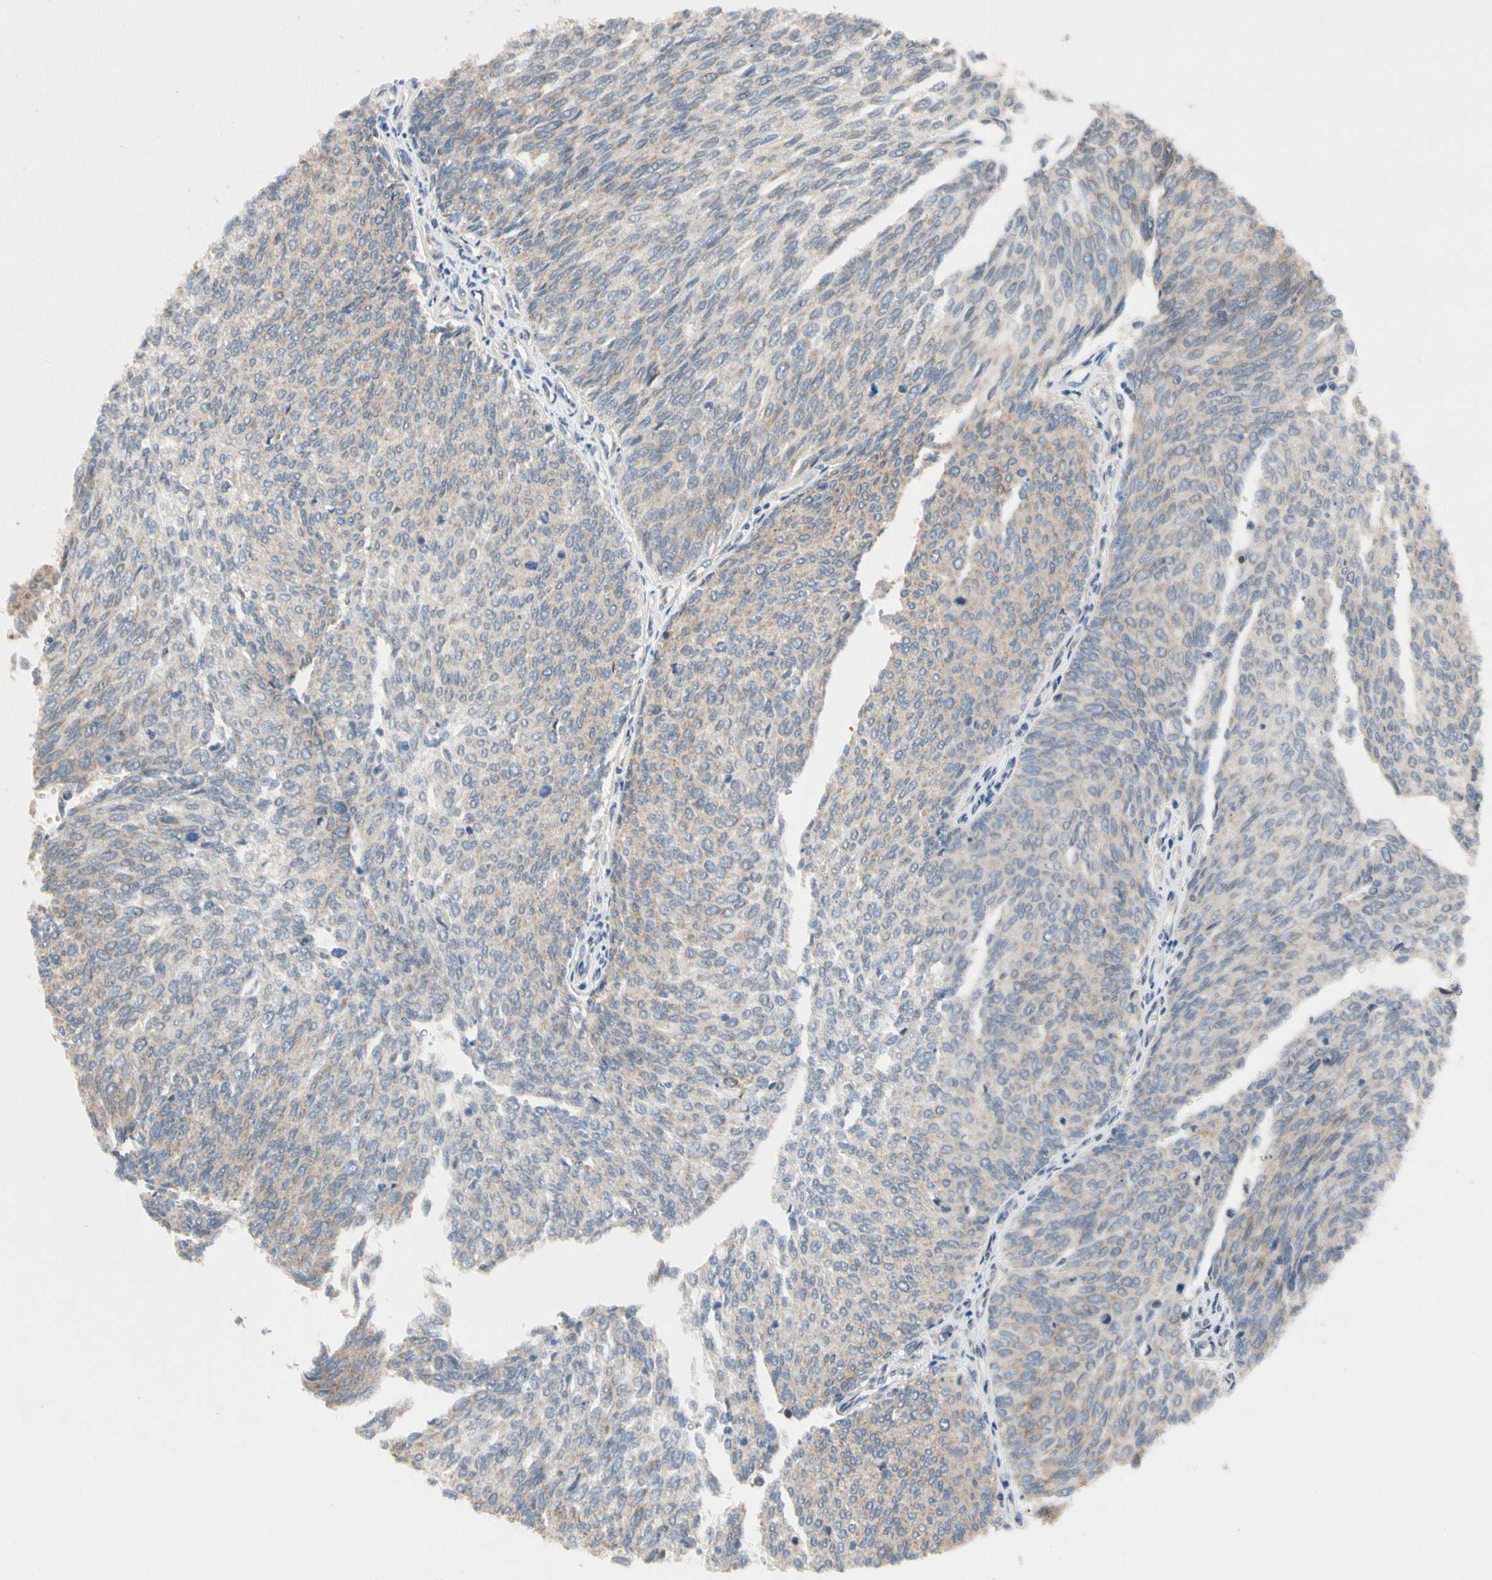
{"staining": {"intensity": "weak", "quantity": ">75%", "location": "cytoplasmic/membranous"}, "tissue": "urothelial cancer", "cell_type": "Tumor cells", "image_type": "cancer", "snomed": [{"axis": "morphology", "description": "Urothelial carcinoma, Low grade"}, {"axis": "topography", "description": "Urinary bladder"}], "caption": "Urothelial carcinoma (low-grade) stained with DAB (3,3'-diaminobenzidine) immunohistochemistry shows low levels of weak cytoplasmic/membranous positivity in about >75% of tumor cells.", "gene": "KHDC4", "patient": {"sex": "female", "age": 79}}